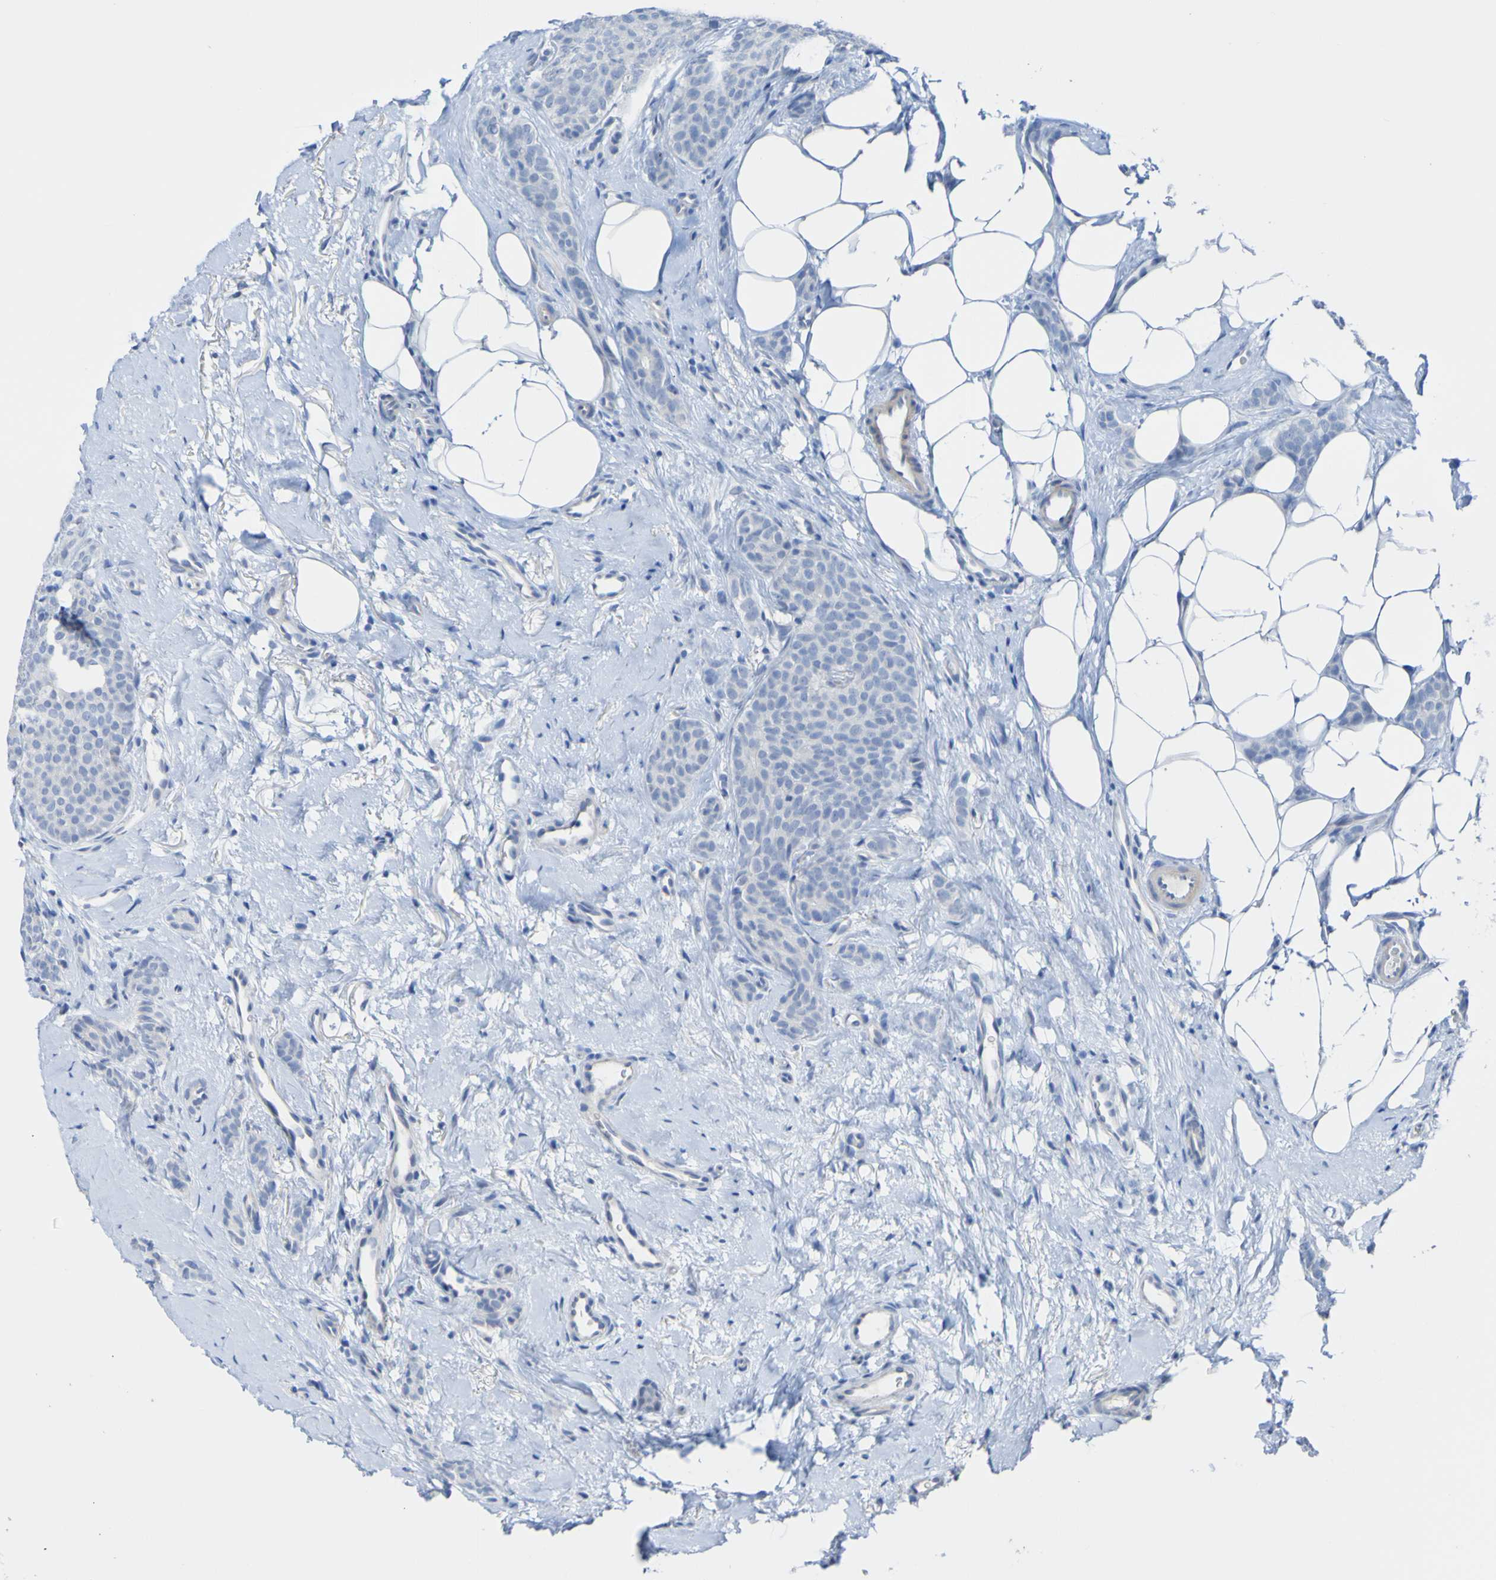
{"staining": {"intensity": "negative", "quantity": "none", "location": "none"}, "tissue": "breast cancer", "cell_type": "Tumor cells", "image_type": "cancer", "snomed": [{"axis": "morphology", "description": "Lobular carcinoma"}, {"axis": "topography", "description": "Skin"}, {"axis": "topography", "description": "Breast"}], "caption": "Immunohistochemistry (IHC) histopathology image of neoplastic tissue: human lobular carcinoma (breast) stained with DAB displays no significant protein staining in tumor cells.", "gene": "ACMSD", "patient": {"sex": "female", "age": 46}}